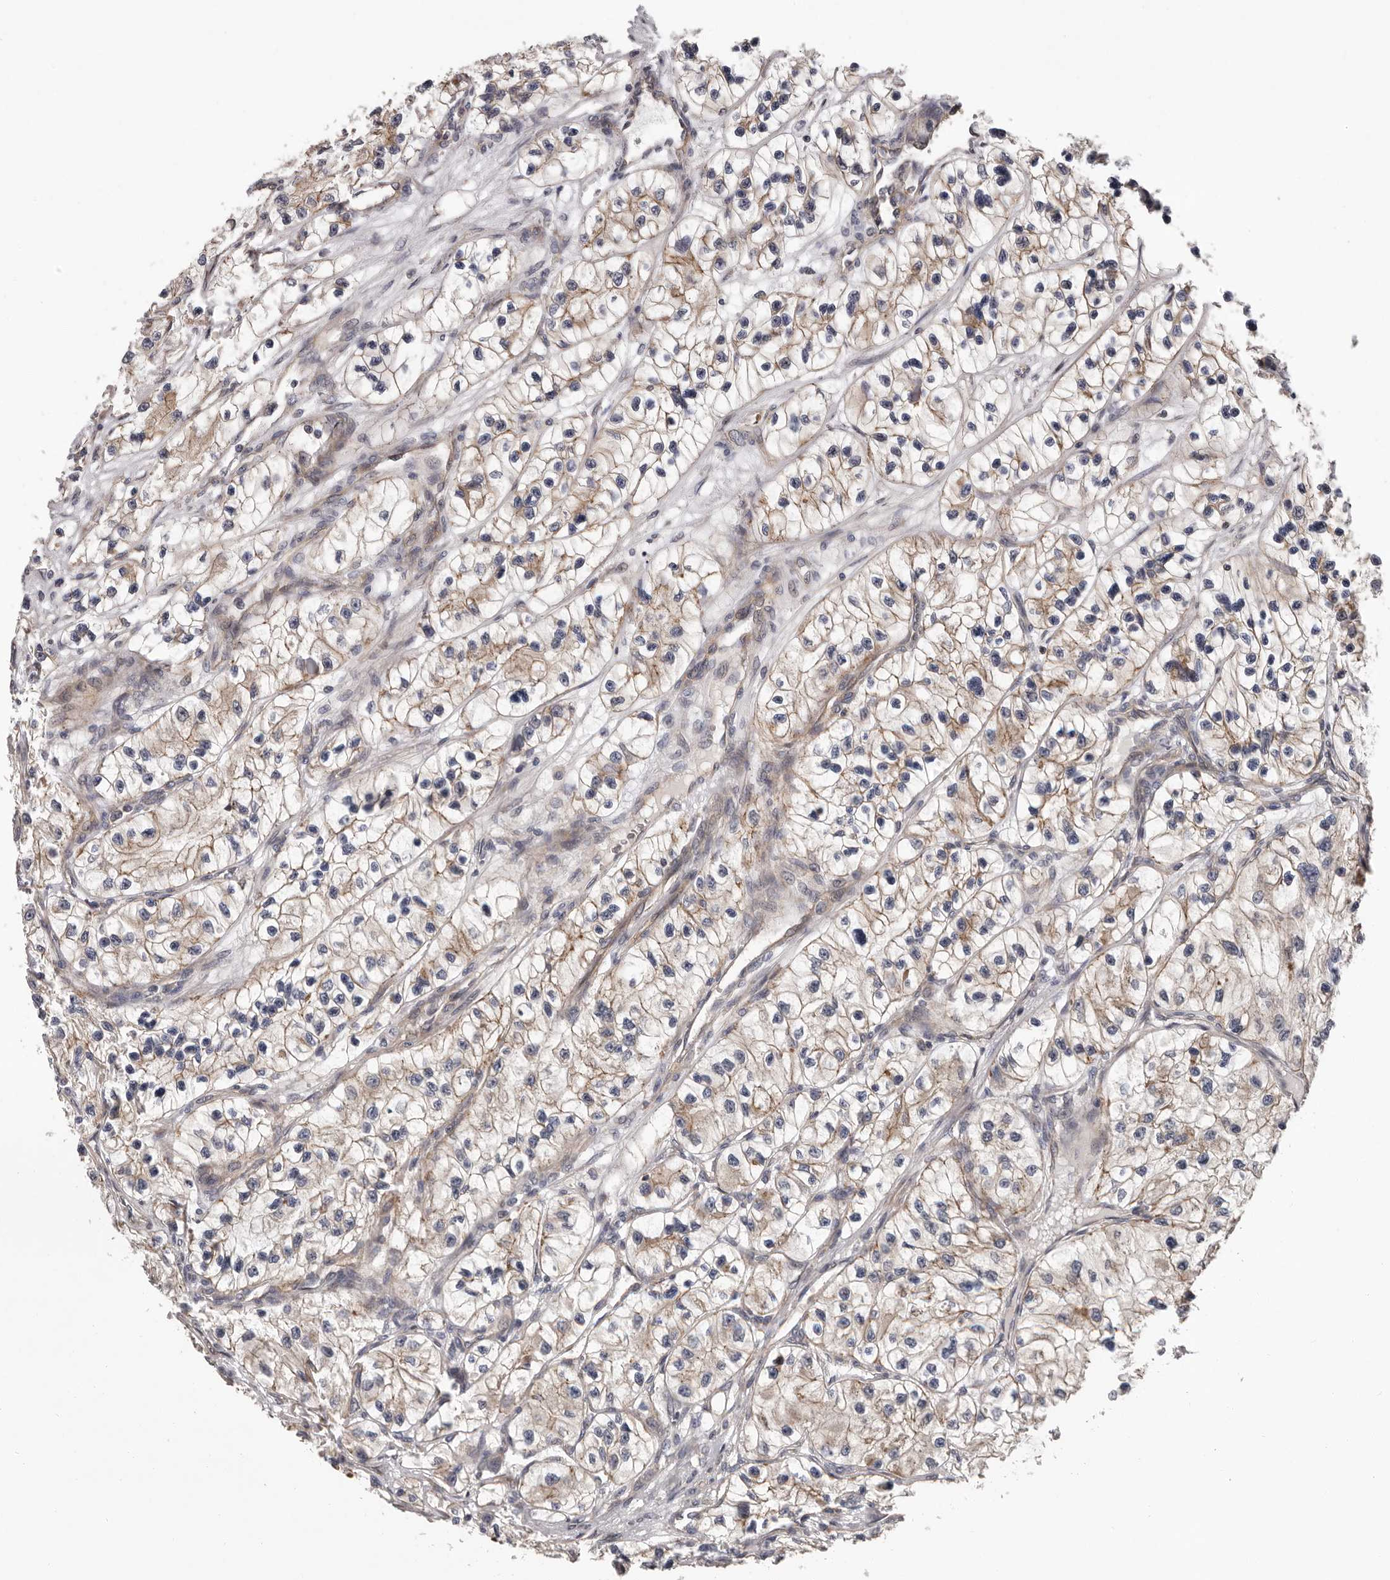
{"staining": {"intensity": "moderate", "quantity": "25%-75%", "location": "cytoplasmic/membranous"}, "tissue": "renal cancer", "cell_type": "Tumor cells", "image_type": "cancer", "snomed": [{"axis": "morphology", "description": "Adenocarcinoma, NOS"}, {"axis": "topography", "description": "Kidney"}], "caption": "Protein expression analysis of human renal cancer reveals moderate cytoplasmic/membranous staining in about 25%-75% of tumor cells.", "gene": "VPS37A", "patient": {"sex": "female", "age": 57}}